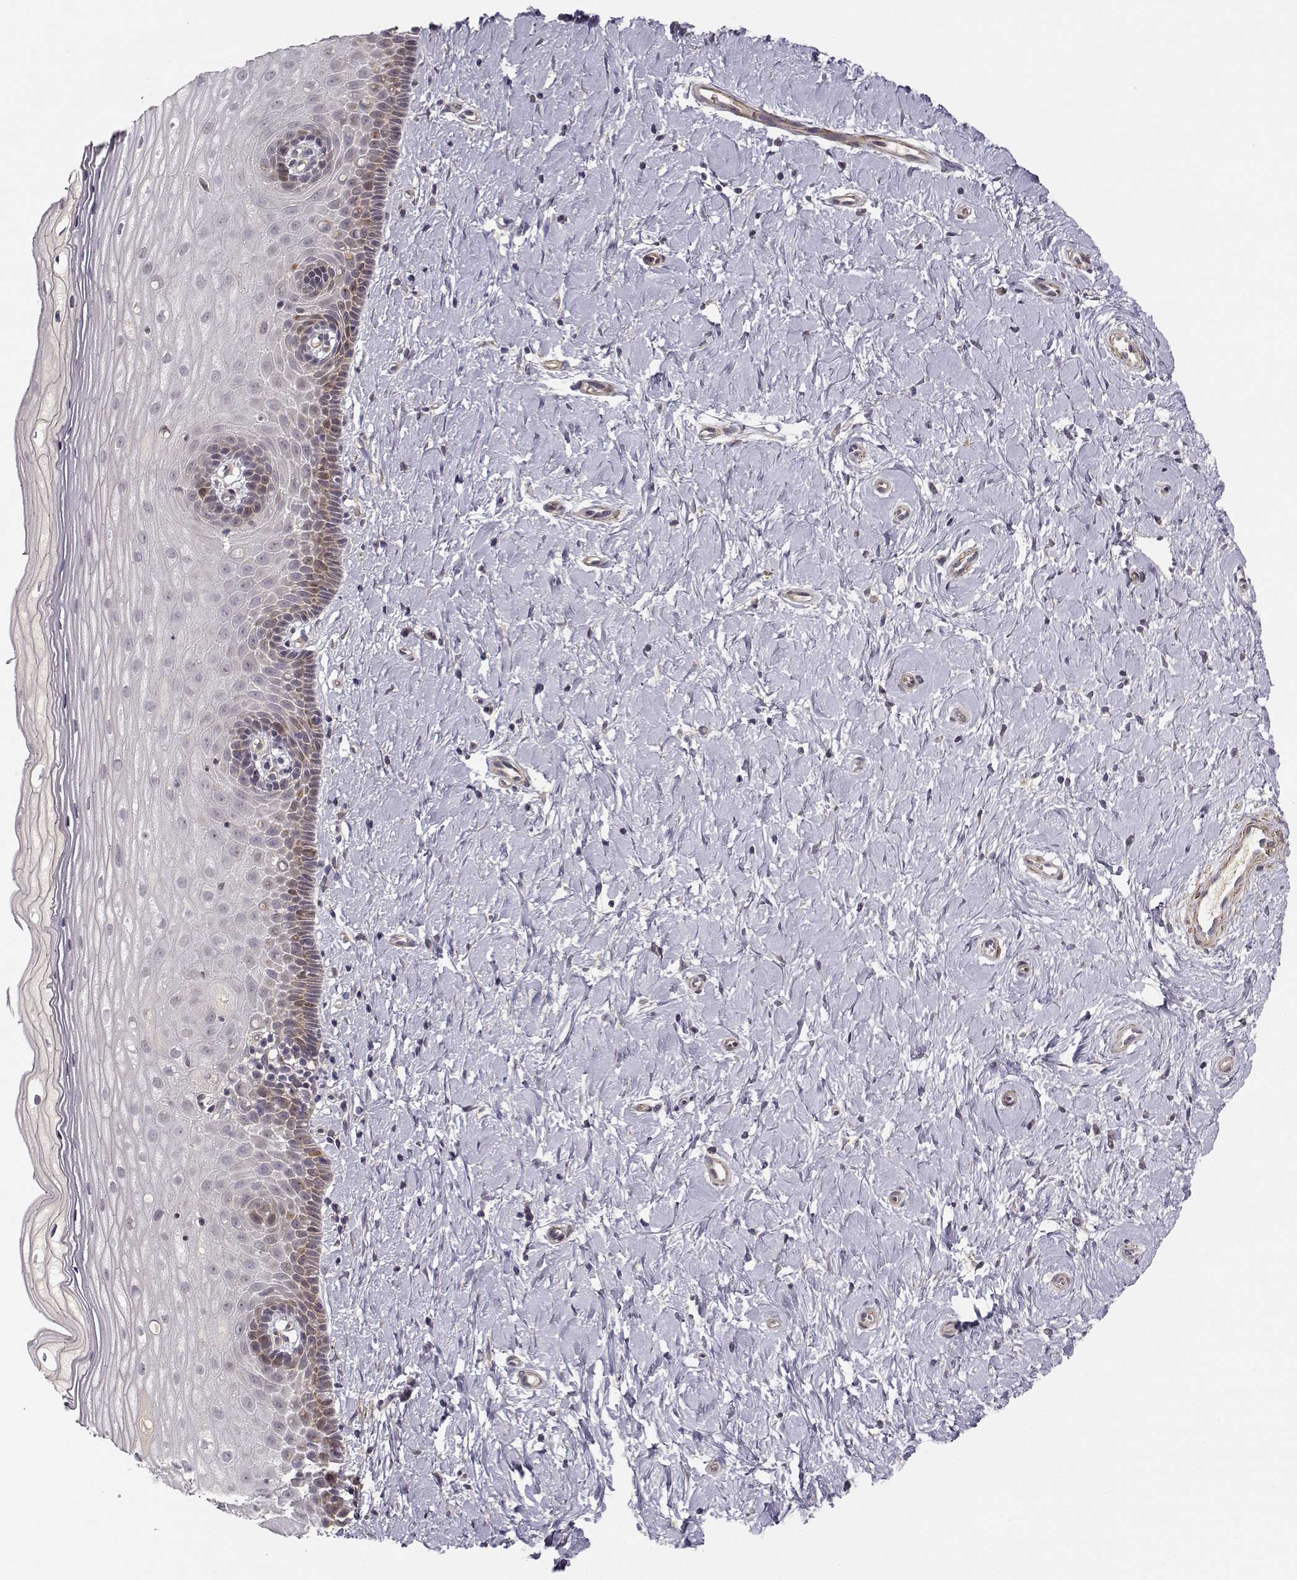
{"staining": {"intensity": "negative", "quantity": "none", "location": "none"}, "tissue": "cervix", "cell_type": "Glandular cells", "image_type": "normal", "snomed": [{"axis": "morphology", "description": "Normal tissue, NOS"}, {"axis": "topography", "description": "Cervix"}], "caption": "A high-resolution histopathology image shows immunohistochemistry staining of normal cervix, which demonstrates no significant staining in glandular cells.", "gene": "RGS9BP", "patient": {"sex": "female", "age": 37}}